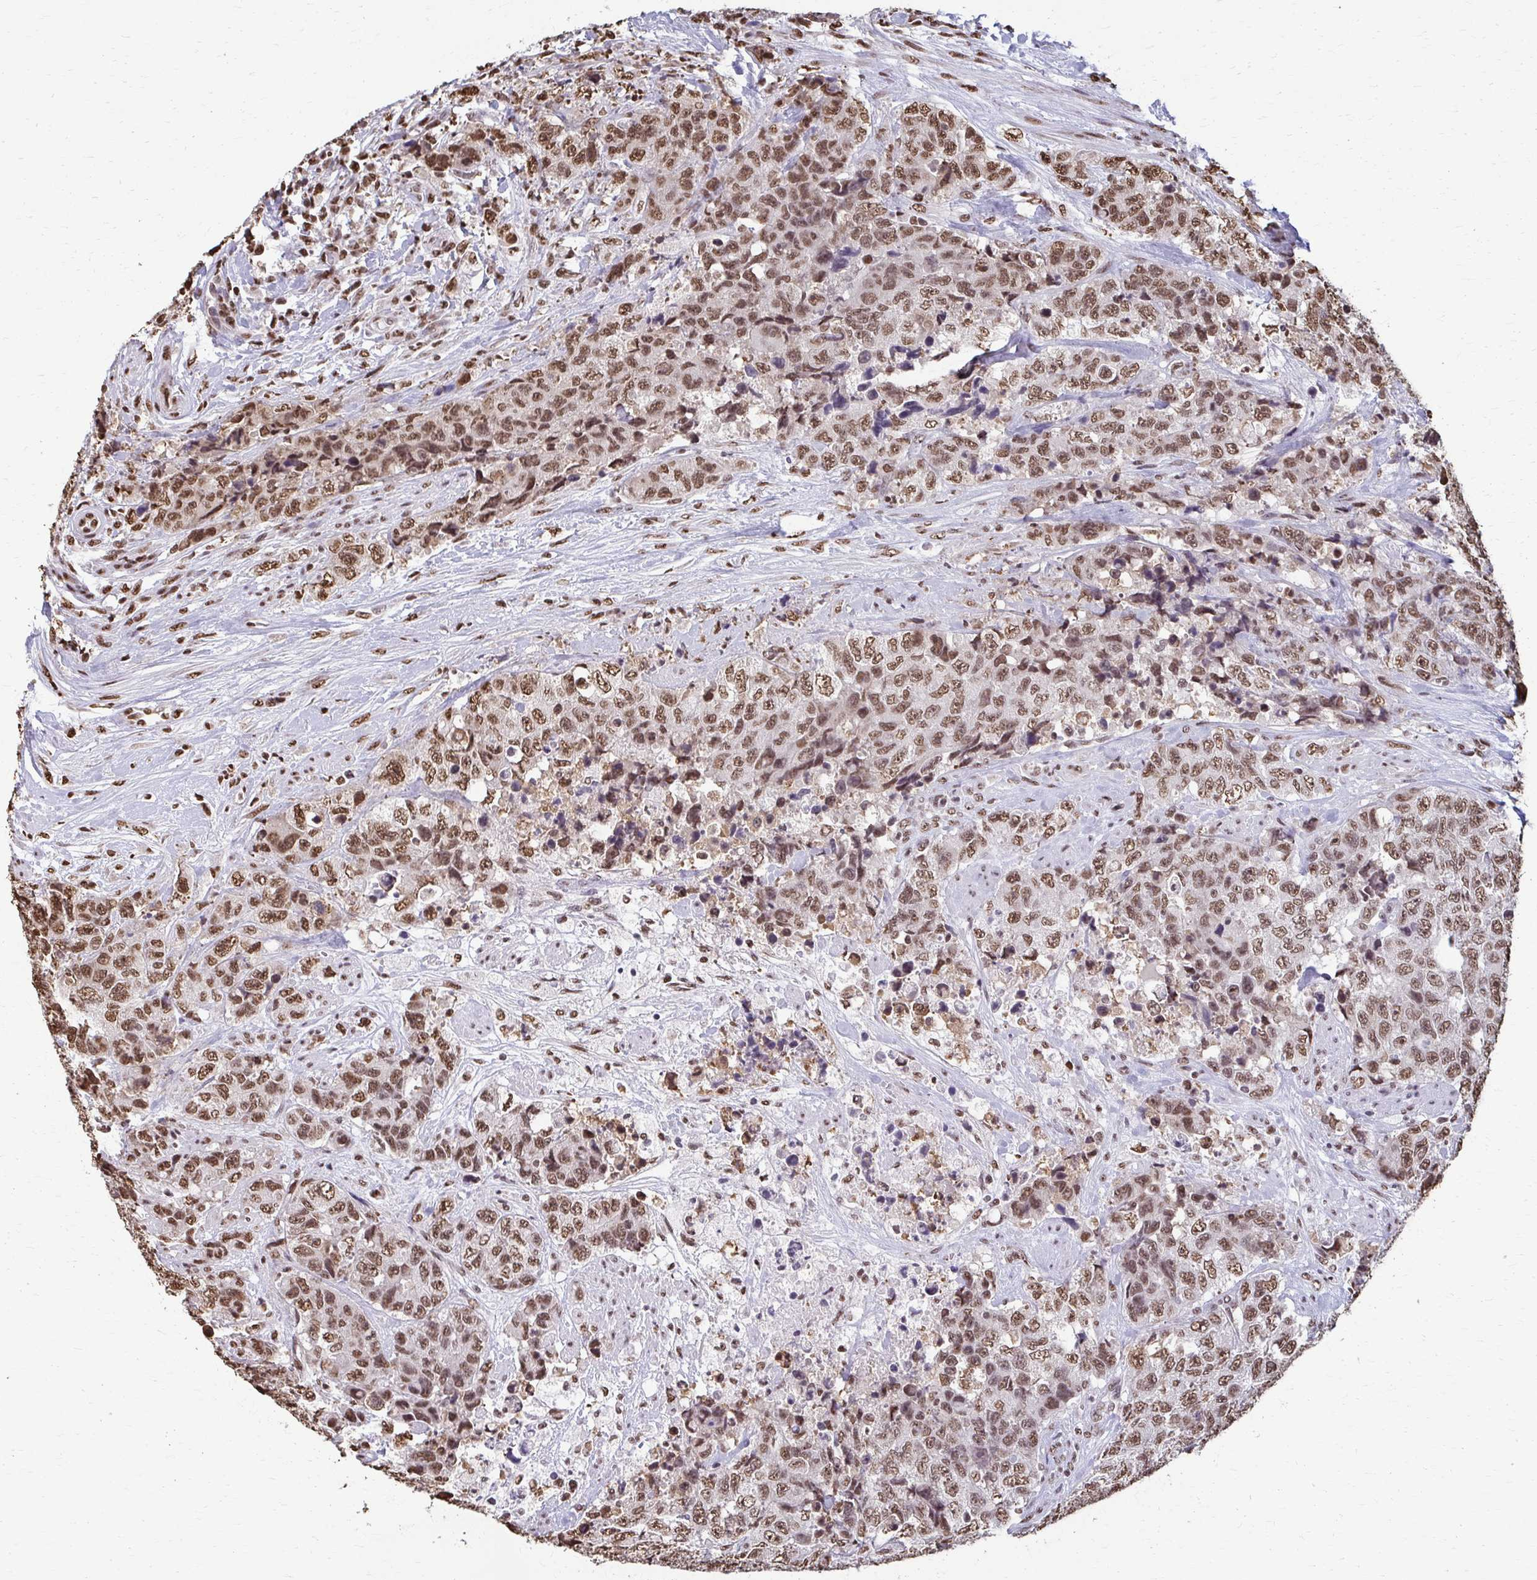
{"staining": {"intensity": "moderate", "quantity": ">75%", "location": "nuclear"}, "tissue": "urothelial cancer", "cell_type": "Tumor cells", "image_type": "cancer", "snomed": [{"axis": "morphology", "description": "Urothelial carcinoma, High grade"}, {"axis": "topography", "description": "Urinary bladder"}], "caption": "Immunohistochemical staining of human urothelial cancer demonstrates medium levels of moderate nuclear protein staining in about >75% of tumor cells. The protein is stained brown, and the nuclei are stained in blue (DAB IHC with brightfield microscopy, high magnification).", "gene": "SNRPA", "patient": {"sex": "female", "age": 78}}